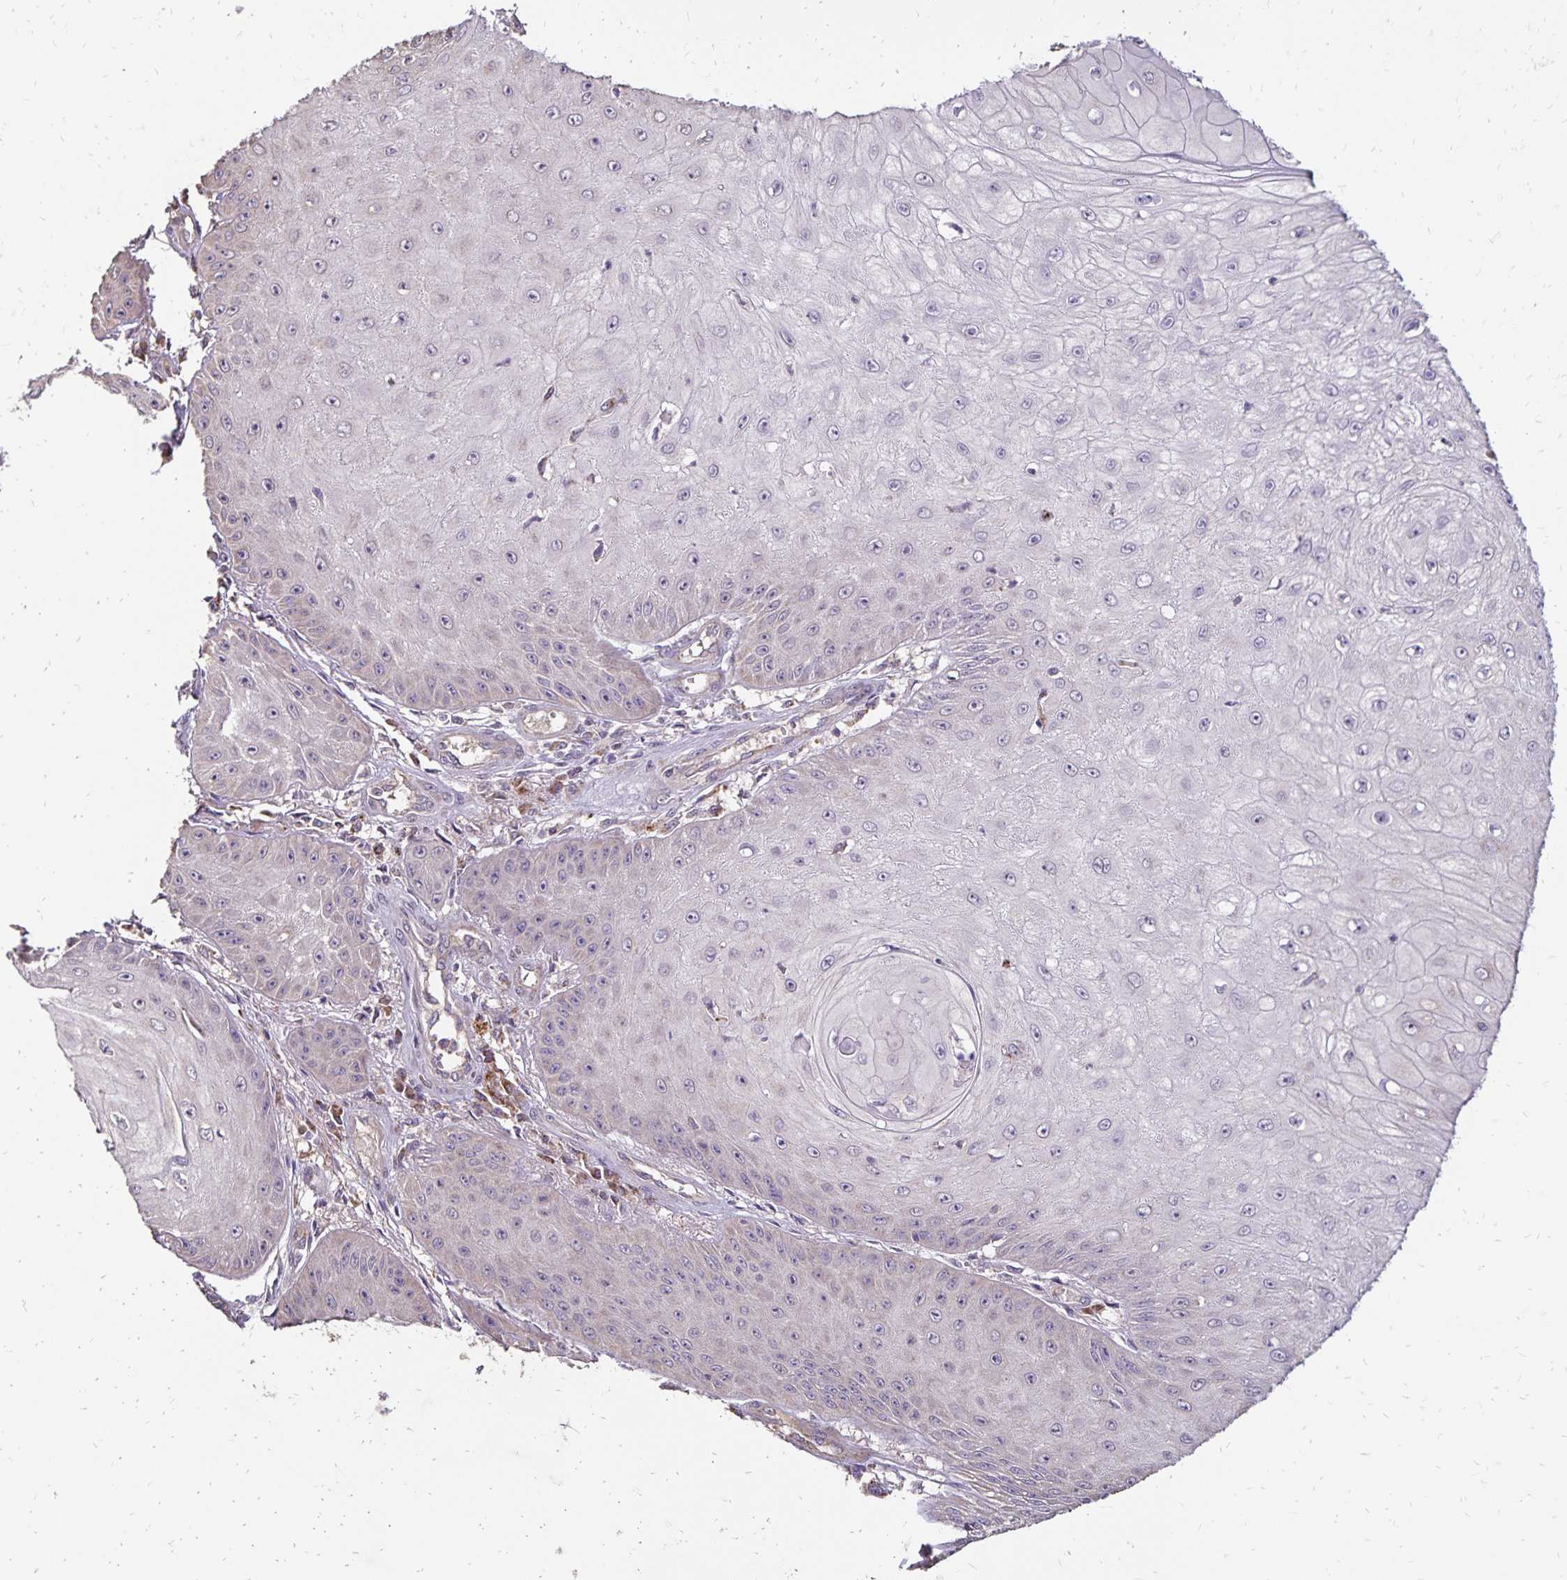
{"staining": {"intensity": "negative", "quantity": "none", "location": "none"}, "tissue": "skin cancer", "cell_type": "Tumor cells", "image_type": "cancer", "snomed": [{"axis": "morphology", "description": "Squamous cell carcinoma, NOS"}, {"axis": "topography", "description": "Skin"}], "caption": "Tumor cells are negative for brown protein staining in skin squamous cell carcinoma.", "gene": "EMC10", "patient": {"sex": "male", "age": 70}}